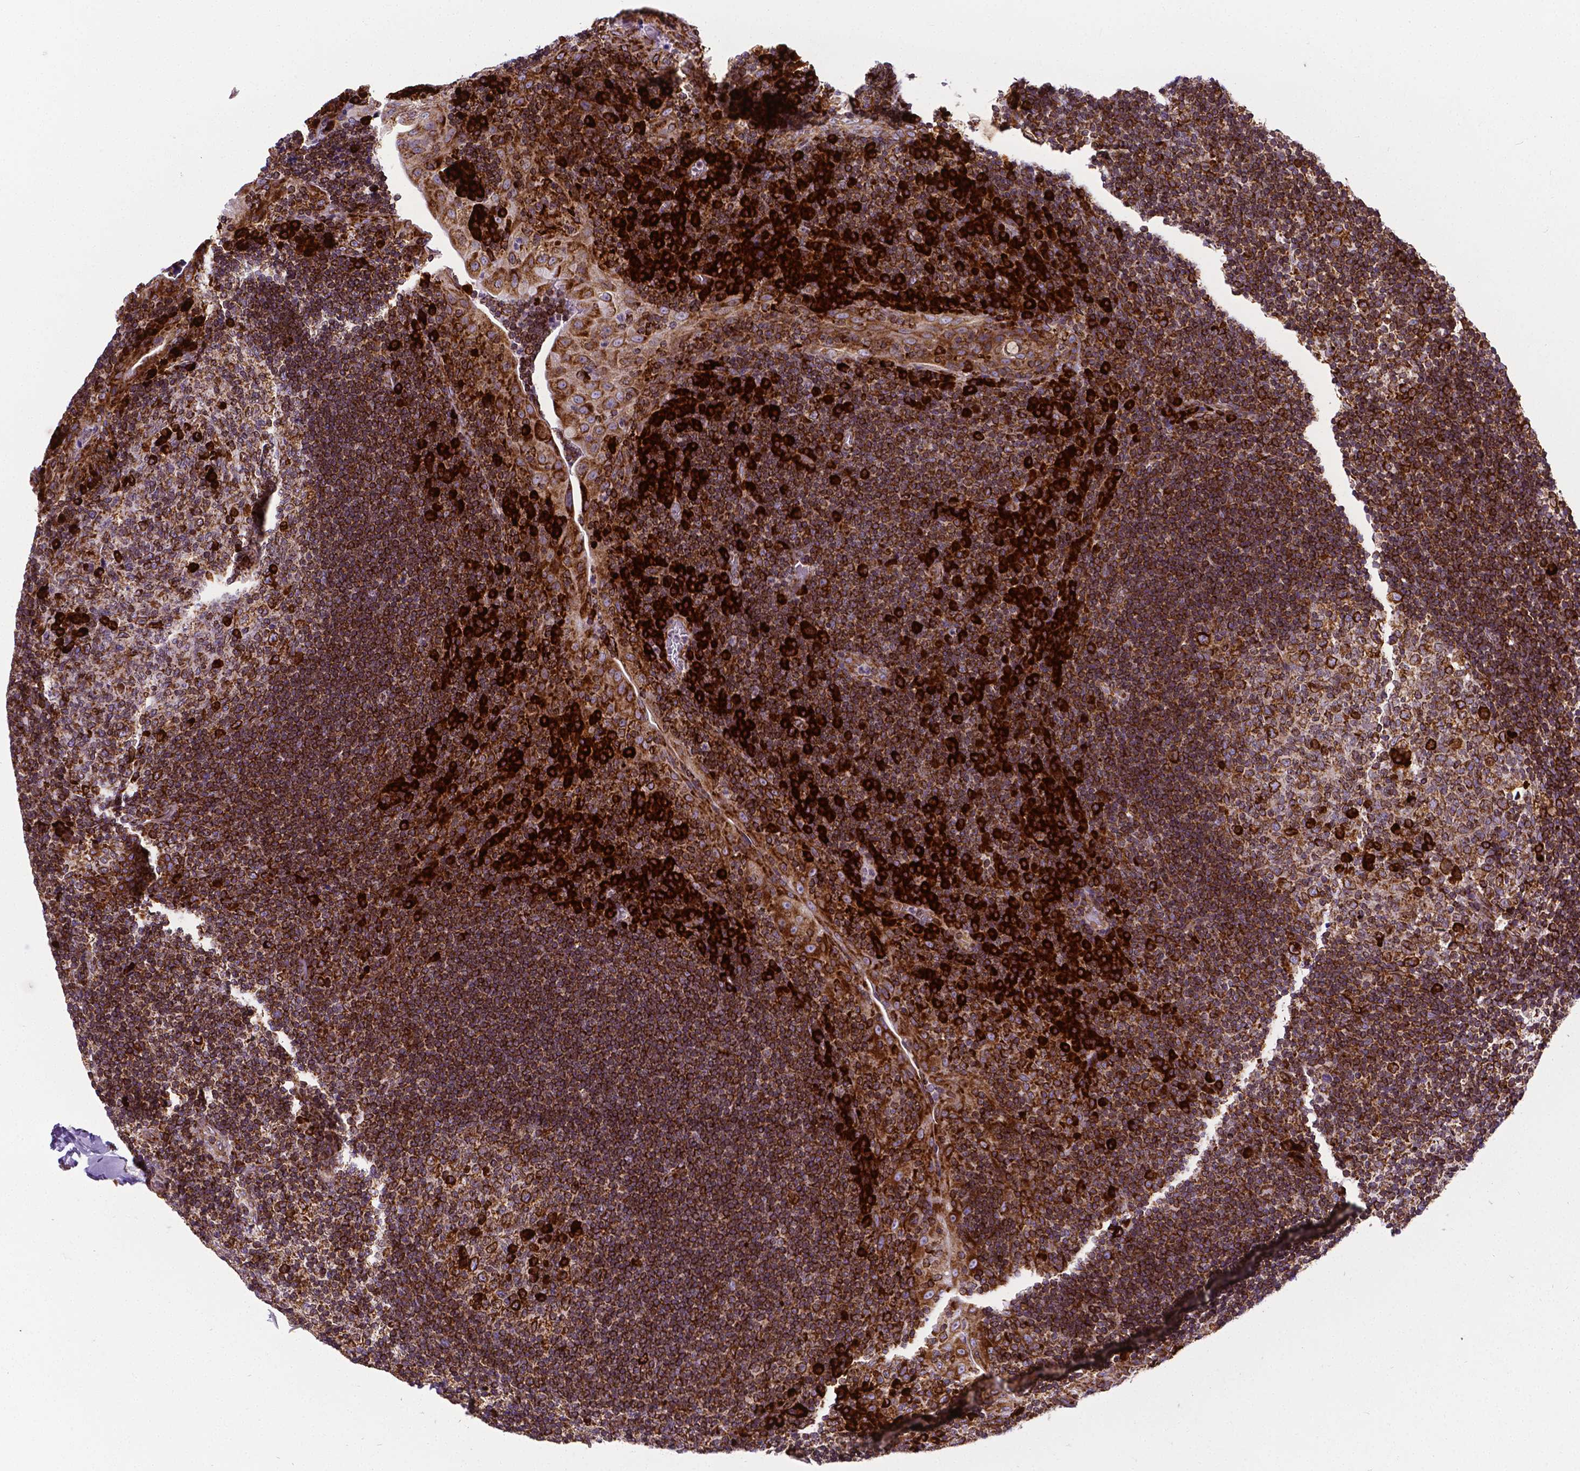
{"staining": {"intensity": "strong", "quantity": "25%-75%", "location": "cytoplasmic/membranous"}, "tissue": "tonsil", "cell_type": "Germinal center cells", "image_type": "normal", "snomed": [{"axis": "morphology", "description": "Normal tissue, NOS"}, {"axis": "topography", "description": "Tonsil"}], "caption": "Immunohistochemical staining of benign human tonsil shows strong cytoplasmic/membranous protein positivity in about 25%-75% of germinal center cells. (Stains: DAB in brown, nuclei in blue, Microscopy: brightfield microscopy at high magnification).", "gene": "MTDH", "patient": {"sex": "male", "age": 17}}